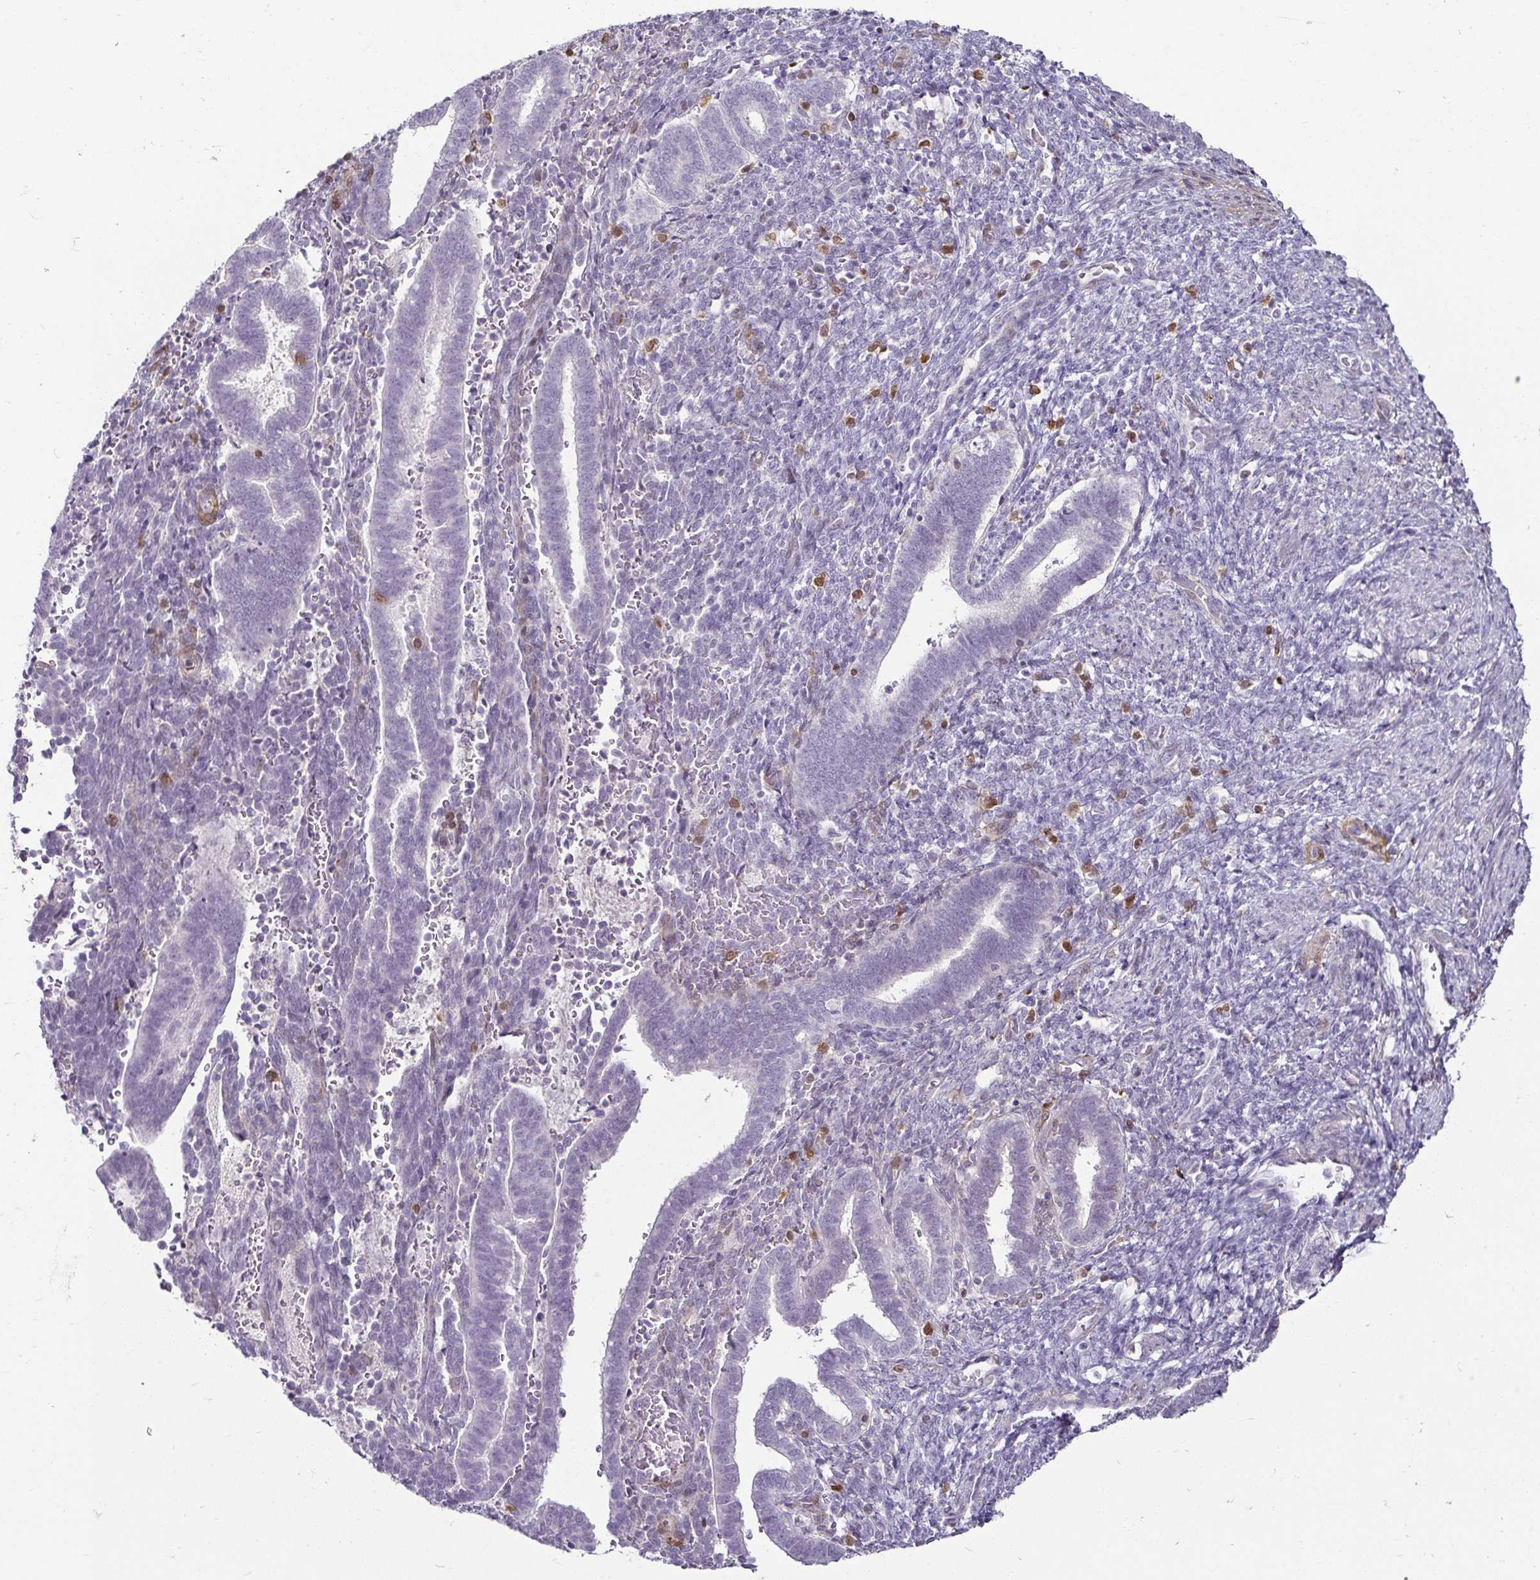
{"staining": {"intensity": "negative", "quantity": "none", "location": "none"}, "tissue": "endometrium", "cell_type": "Cells in endometrial stroma", "image_type": "normal", "snomed": [{"axis": "morphology", "description": "Normal tissue, NOS"}, {"axis": "topography", "description": "Endometrium"}], "caption": "A high-resolution histopathology image shows IHC staining of benign endometrium, which reveals no significant positivity in cells in endometrial stroma. The staining is performed using DAB (3,3'-diaminobenzidine) brown chromogen with nuclei counter-stained in using hematoxylin.", "gene": "HOPX", "patient": {"sex": "female", "age": 34}}